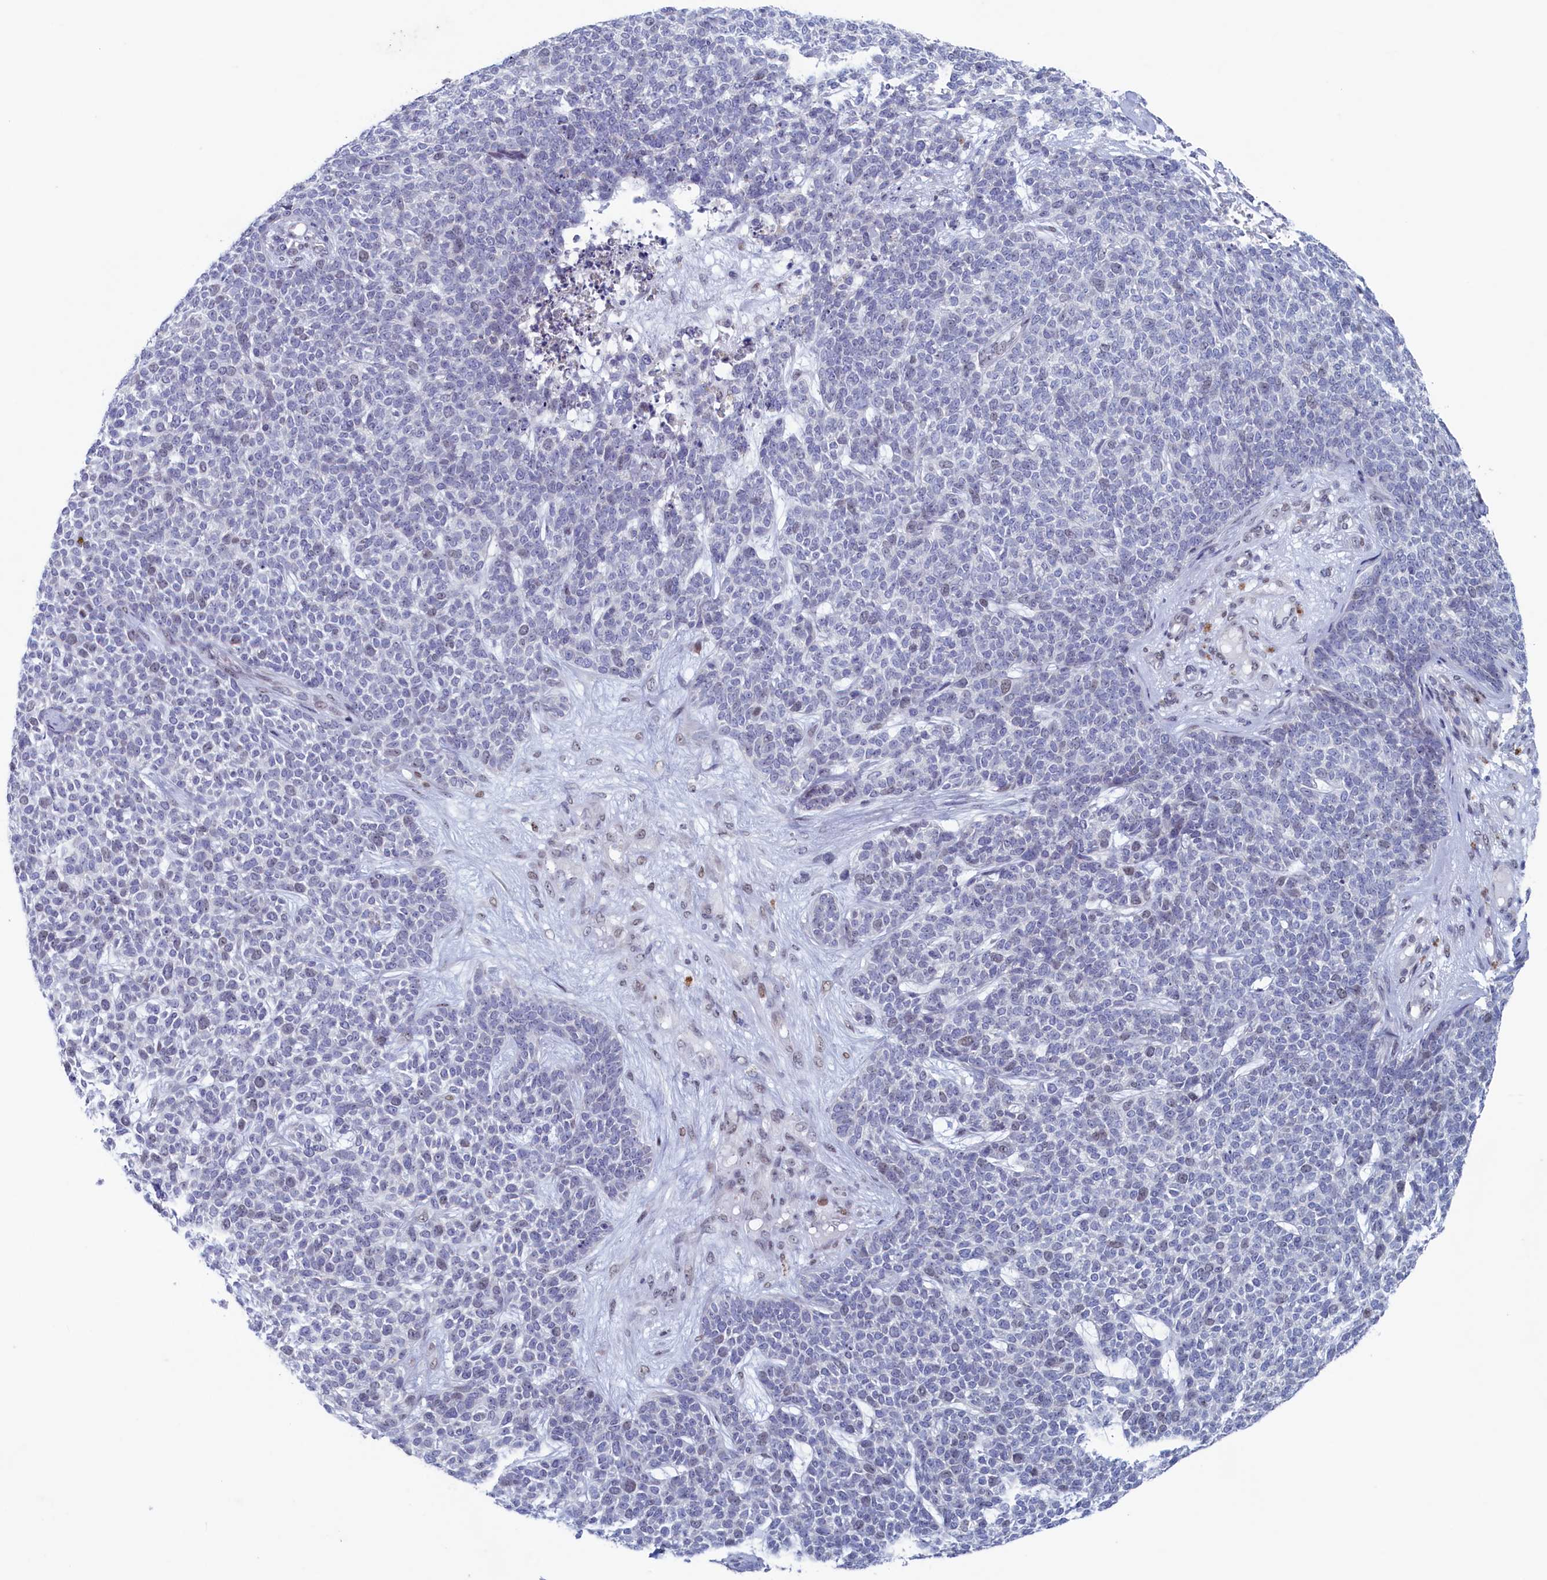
{"staining": {"intensity": "weak", "quantity": "<25%", "location": "nuclear"}, "tissue": "skin cancer", "cell_type": "Tumor cells", "image_type": "cancer", "snomed": [{"axis": "morphology", "description": "Basal cell carcinoma"}, {"axis": "topography", "description": "Skin"}], "caption": "Tumor cells are negative for brown protein staining in skin basal cell carcinoma.", "gene": "WDR76", "patient": {"sex": "female", "age": 84}}